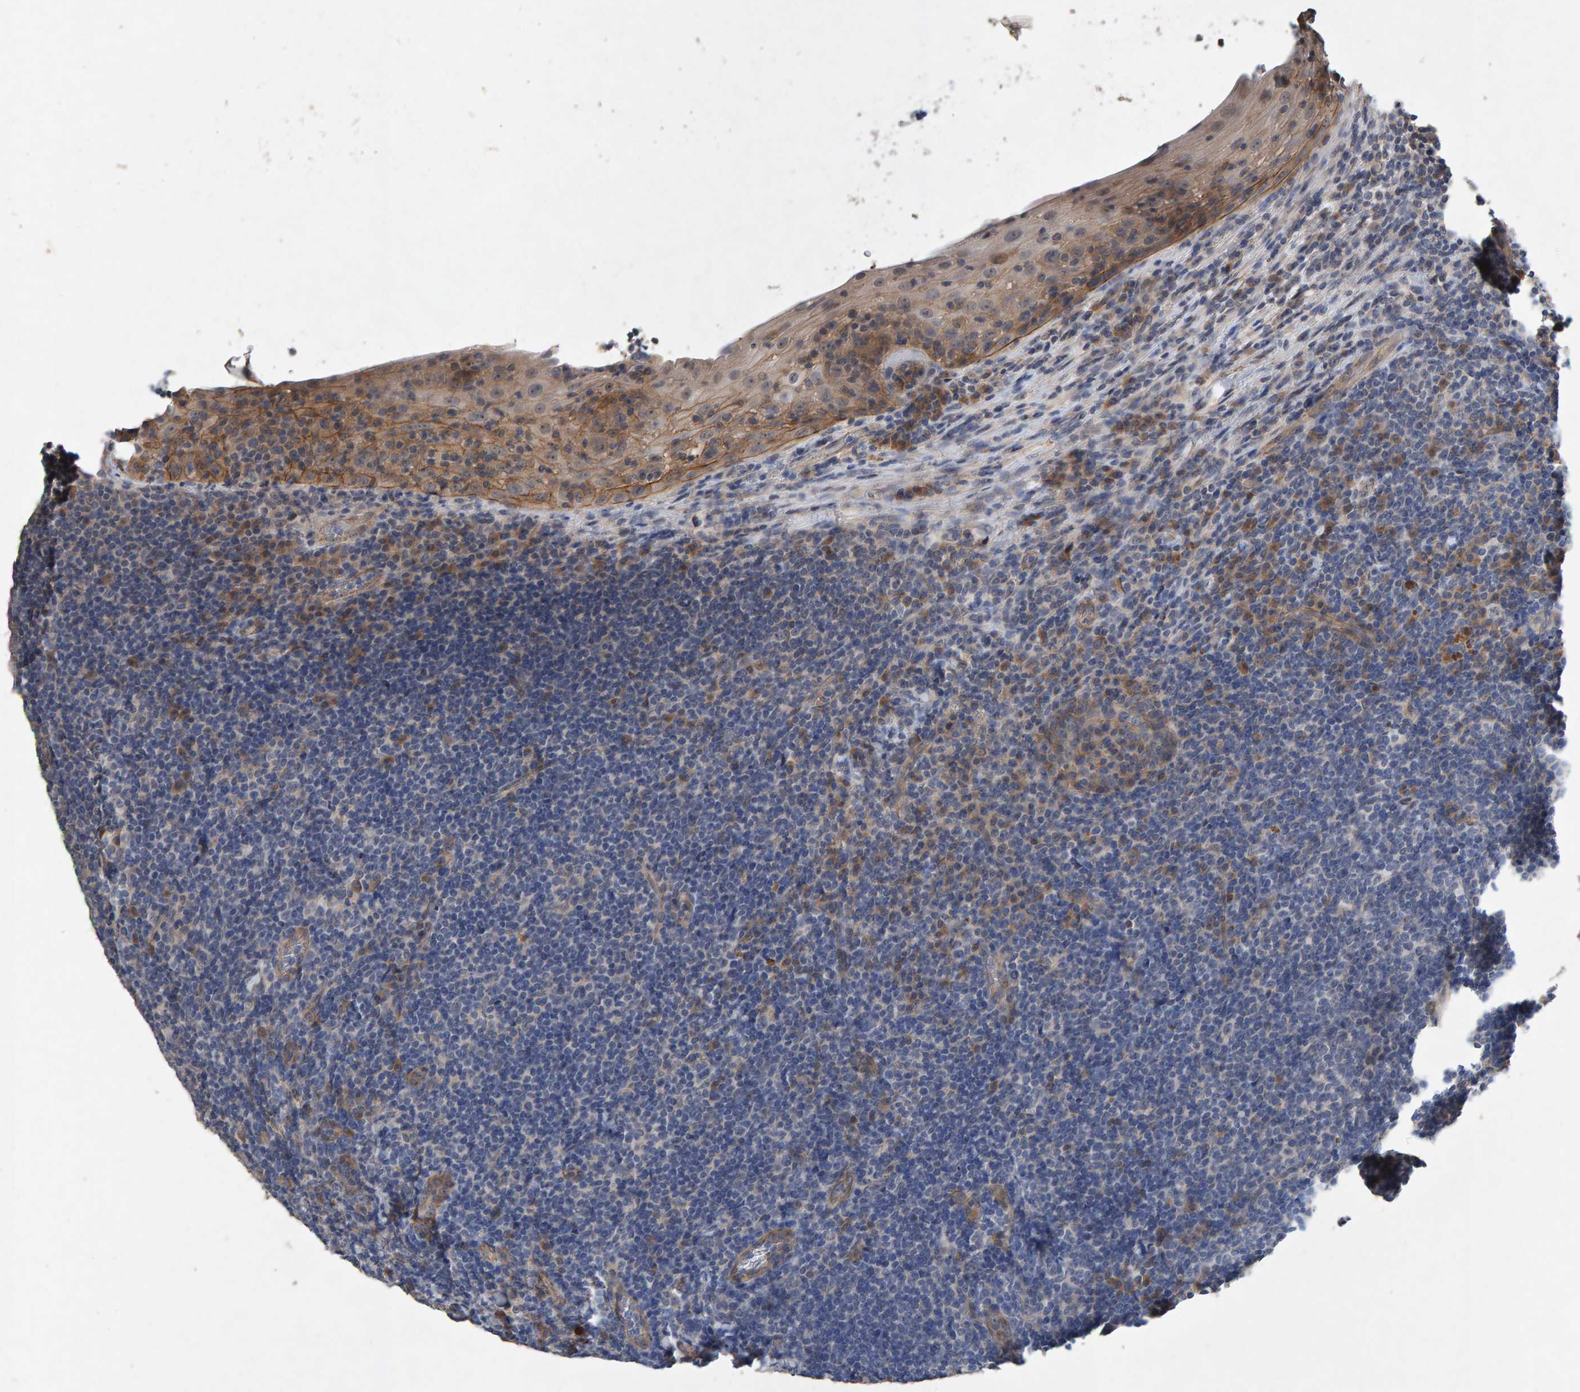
{"staining": {"intensity": "negative", "quantity": "none", "location": "none"}, "tissue": "tonsil", "cell_type": "Germinal center cells", "image_type": "normal", "snomed": [{"axis": "morphology", "description": "Normal tissue, NOS"}, {"axis": "topography", "description": "Tonsil"}], "caption": "The micrograph displays no staining of germinal center cells in unremarkable tonsil.", "gene": "EFR3A", "patient": {"sex": "male", "age": 37}}